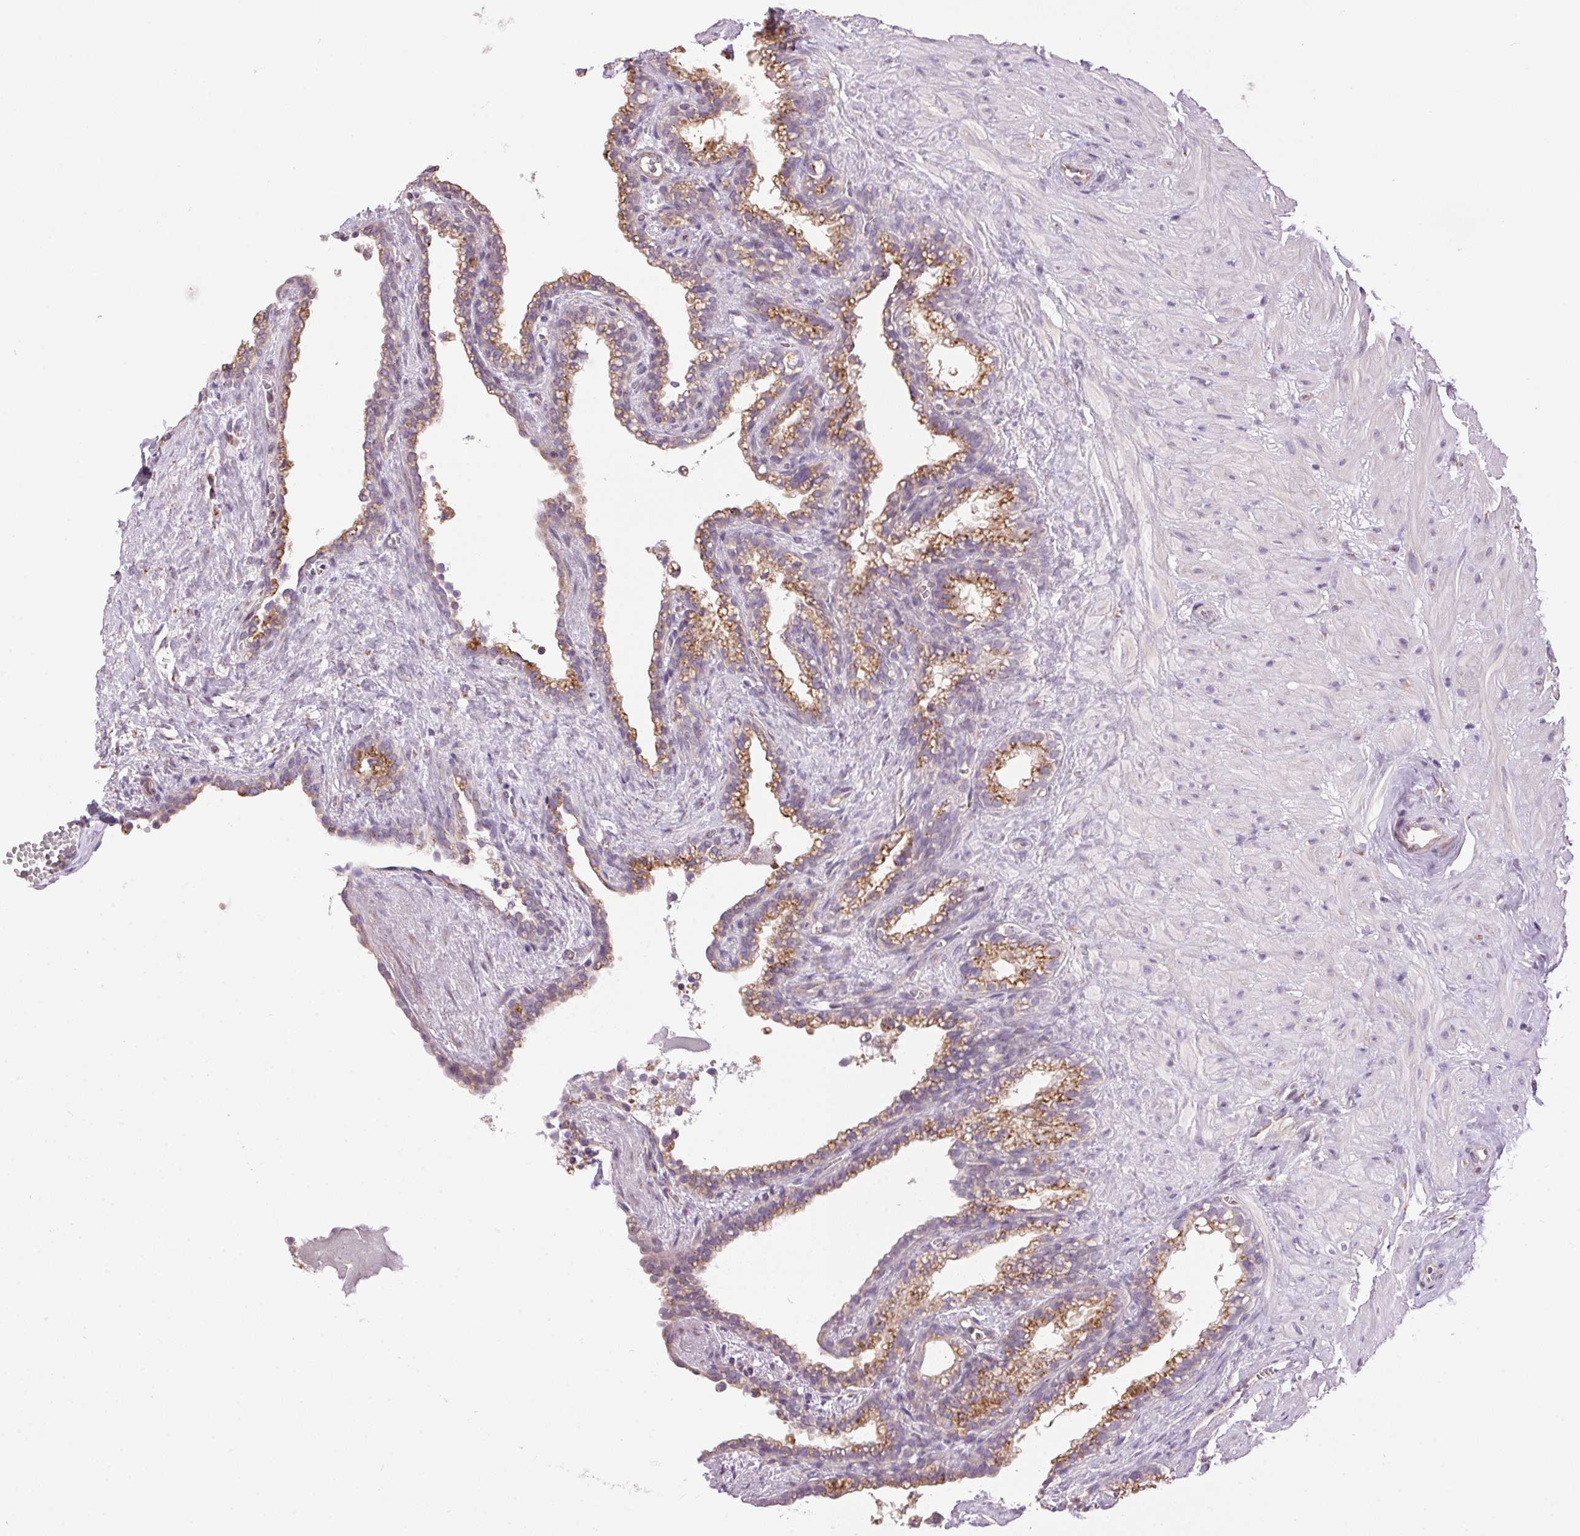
{"staining": {"intensity": "moderate", "quantity": "25%-75%", "location": "cytoplasmic/membranous"}, "tissue": "seminal vesicle", "cell_type": "Glandular cells", "image_type": "normal", "snomed": [{"axis": "morphology", "description": "Normal tissue, NOS"}, {"axis": "morphology", "description": "Urothelial carcinoma, NOS"}, {"axis": "topography", "description": "Urinary bladder"}, {"axis": "topography", "description": "Seminal veicle"}], "caption": "A medium amount of moderate cytoplasmic/membranous expression is appreciated in approximately 25%-75% of glandular cells in unremarkable seminal vesicle. The staining was performed using DAB (3,3'-diaminobenzidine), with brown indicating positive protein expression. Nuclei are stained blue with hematoxylin.", "gene": "GOLPH3", "patient": {"sex": "male", "age": 76}}